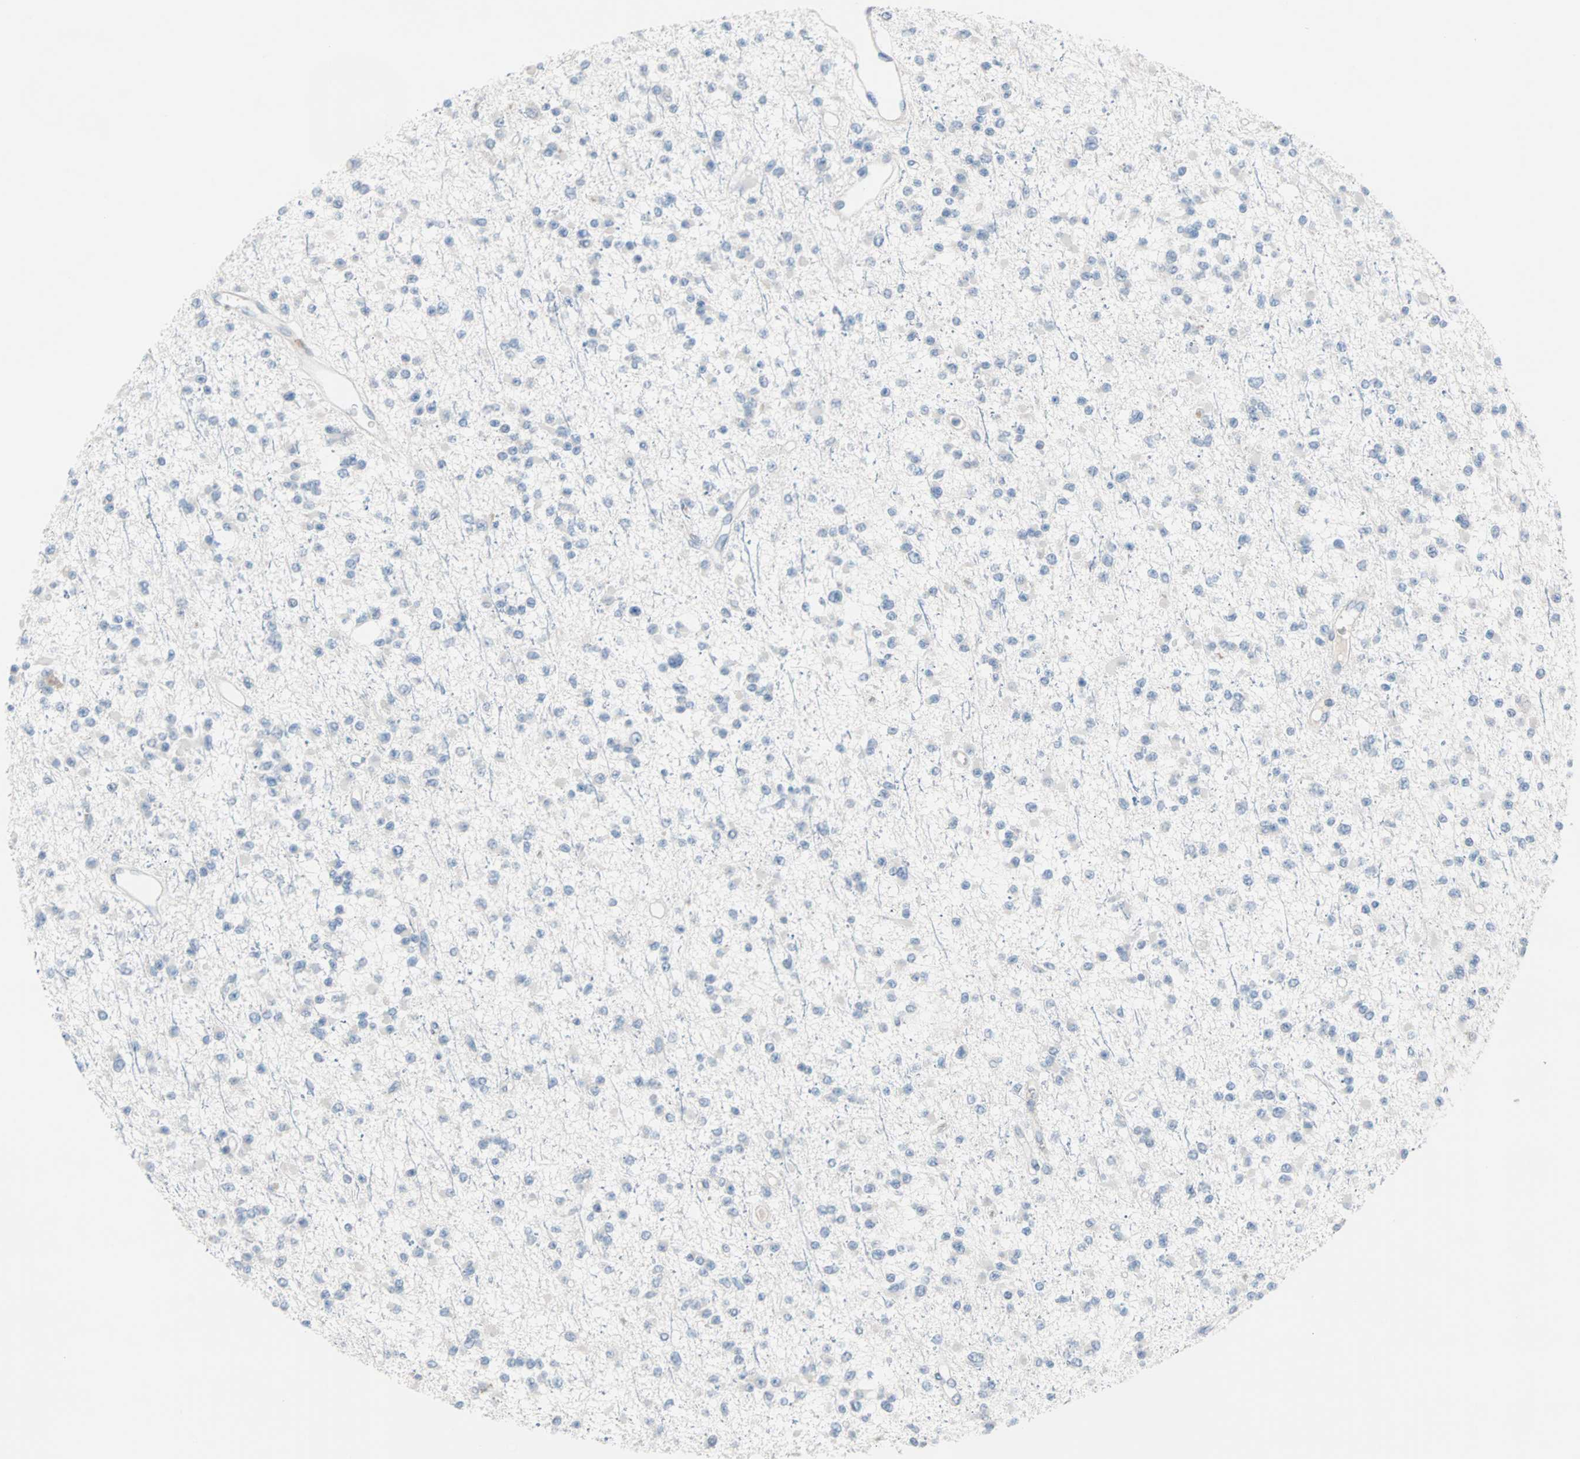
{"staining": {"intensity": "negative", "quantity": "none", "location": "none"}, "tissue": "glioma", "cell_type": "Tumor cells", "image_type": "cancer", "snomed": [{"axis": "morphology", "description": "Glioma, malignant, Low grade"}, {"axis": "topography", "description": "Brain"}], "caption": "Immunohistochemistry micrograph of neoplastic tissue: low-grade glioma (malignant) stained with DAB (3,3'-diaminobenzidine) displays no significant protein positivity in tumor cells.", "gene": "ULBP1", "patient": {"sex": "female", "age": 22}}